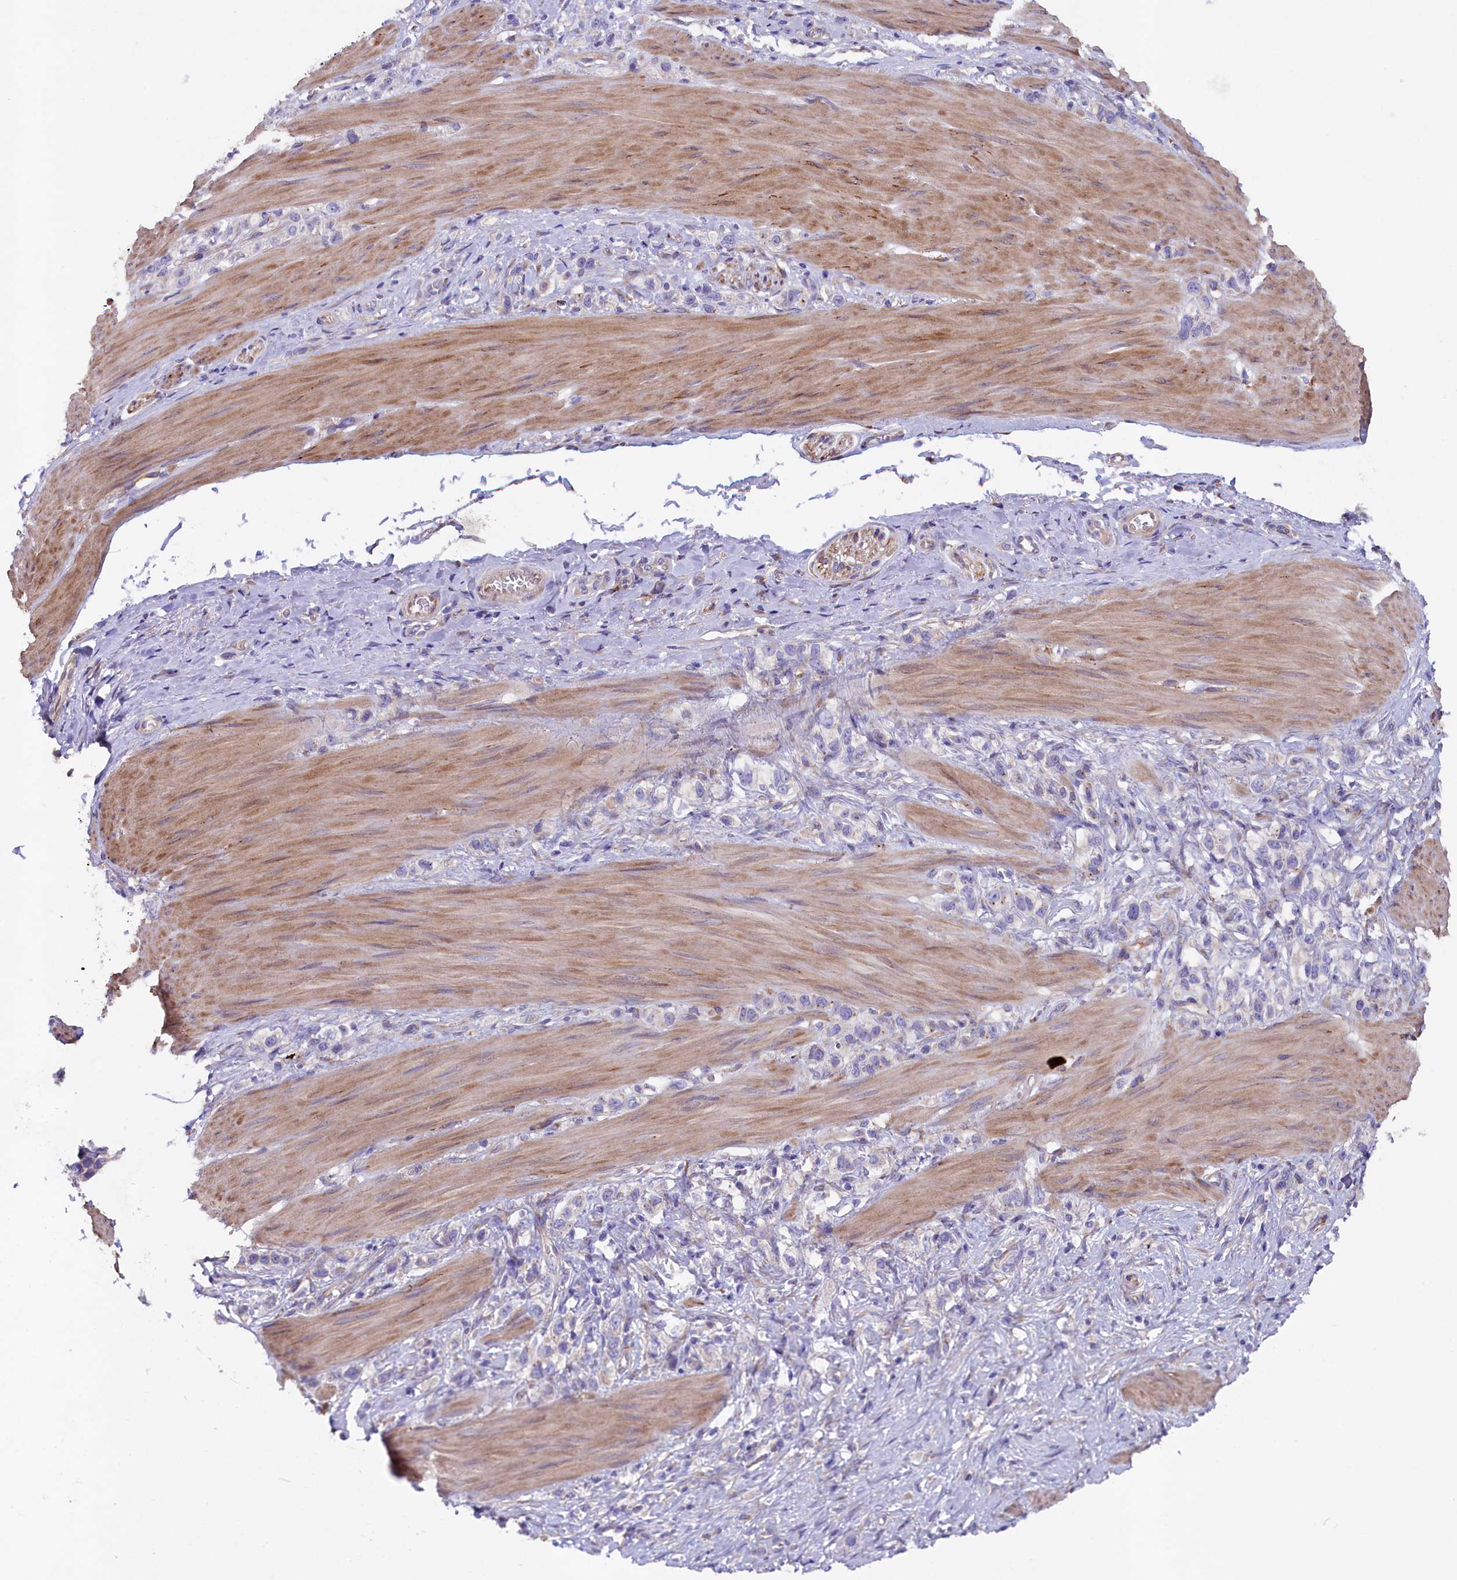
{"staining": {"intensity": "negative", "quantity": "none", "location": "none"}, "tissue": "stomach cancer", "cell_type": "Tumor cells", "image_type": "cancer", "snomed": [{"axis": "morphology", "description": "Adenocarcinoma, NOS"}, {"axis": "topography", "description": "Stomach"}], "caption": "Immunohistochemistry (IHC) photomicrograph of stomach cancer (adenocarcinoma) stained for a protein (brown), which demonstrates no expression in tumor cells.", "gene": "GPR108", "patient": {"sex": "female", "age": 65}}